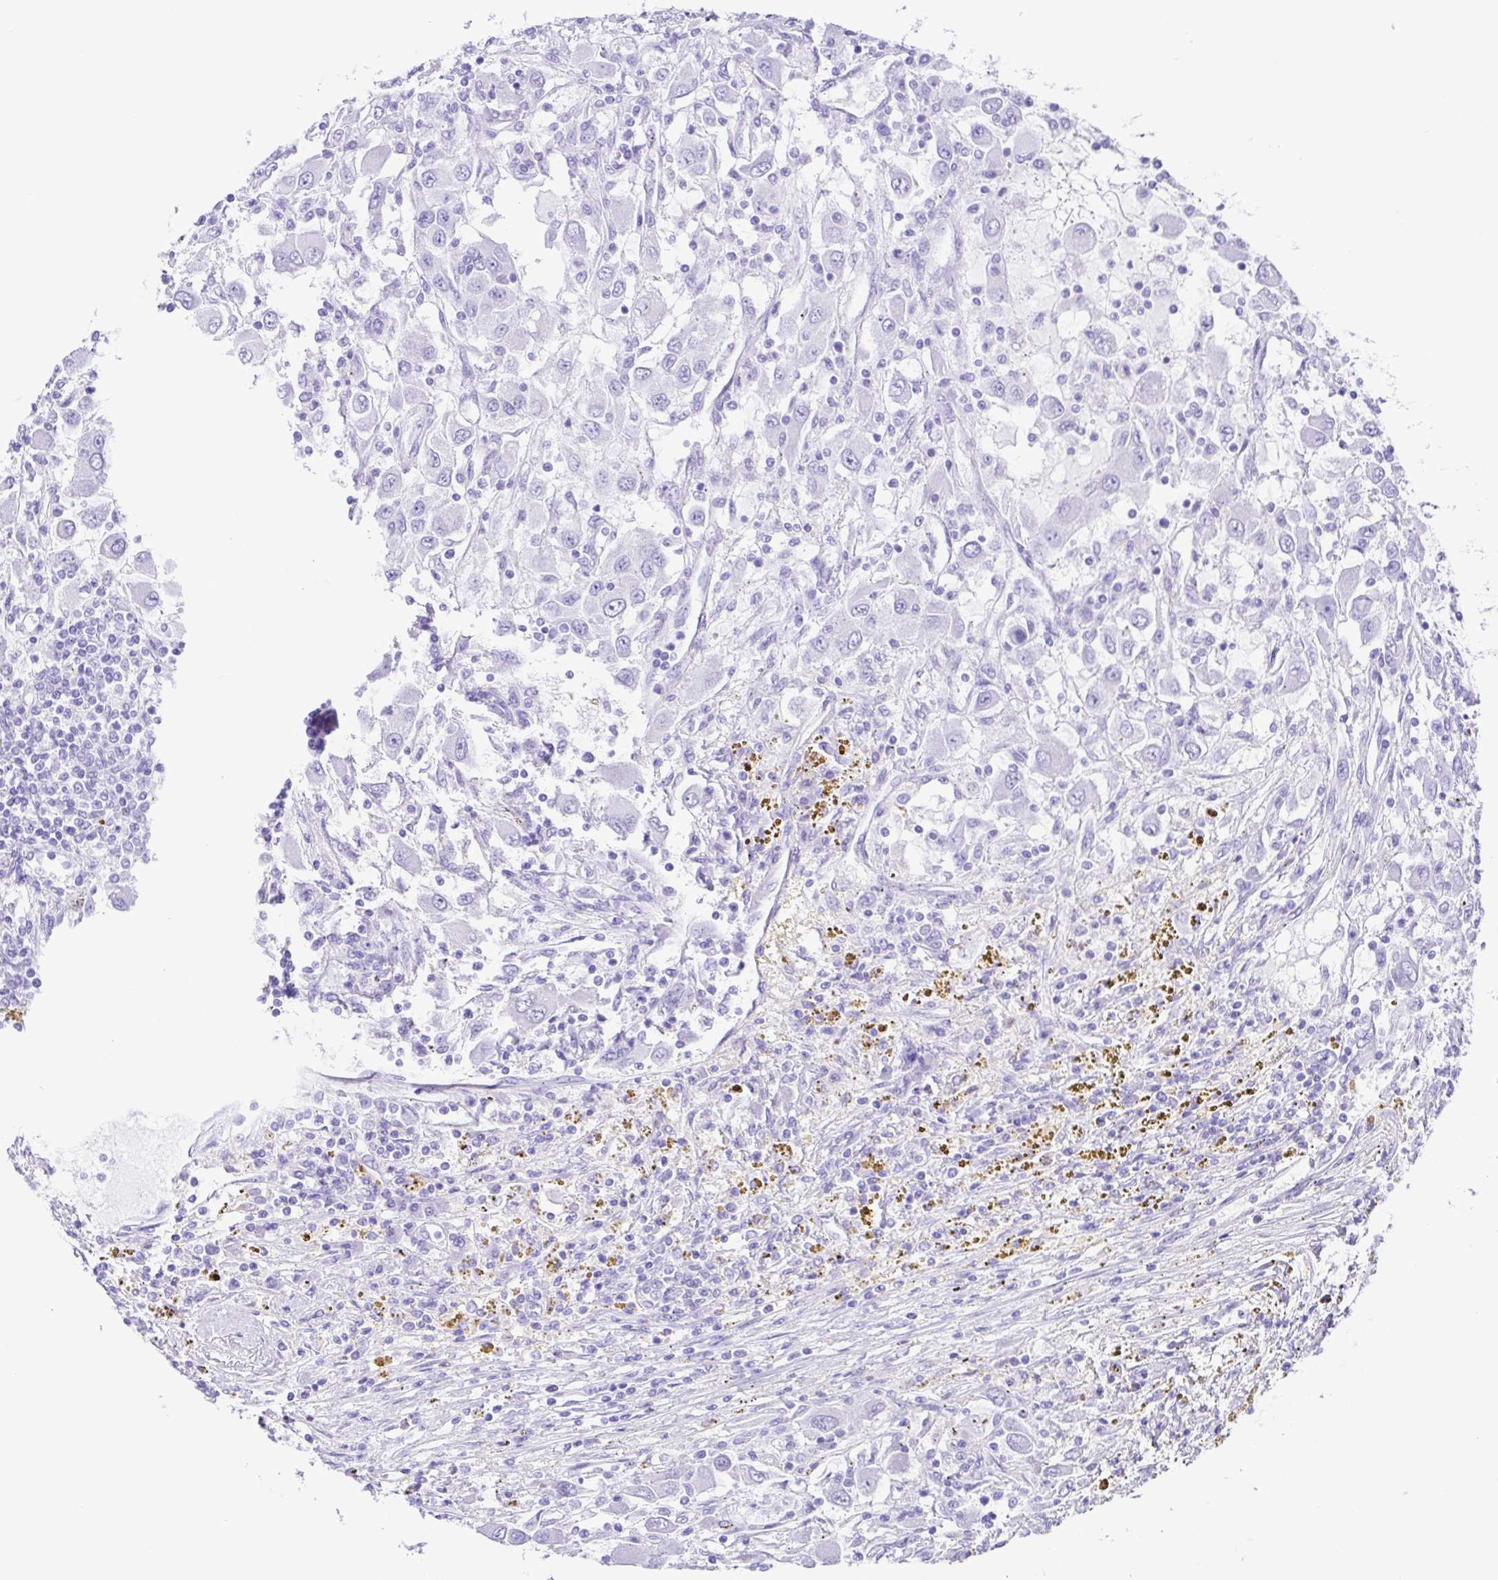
{"staining": {"intensity": "negative", "quantity": "none", "location": "none"}, "tissue": "renal cancer", "cell_type": "Tumor cells", "image_type": "cancer", "snomed": [{"axis": "morphology", "description": "Adenocarcinoma, NOS"}, {"axis": "topography", "description": "Kidney"}], "caption": "This image is of renal adenocarcinoma stained with IHC to label a protein in brown with the nuclei are counter-stained blue. There is no positivity in tumor cells.", "gene": "ERP27", "patient": {"sex": "female", "age": 67}}